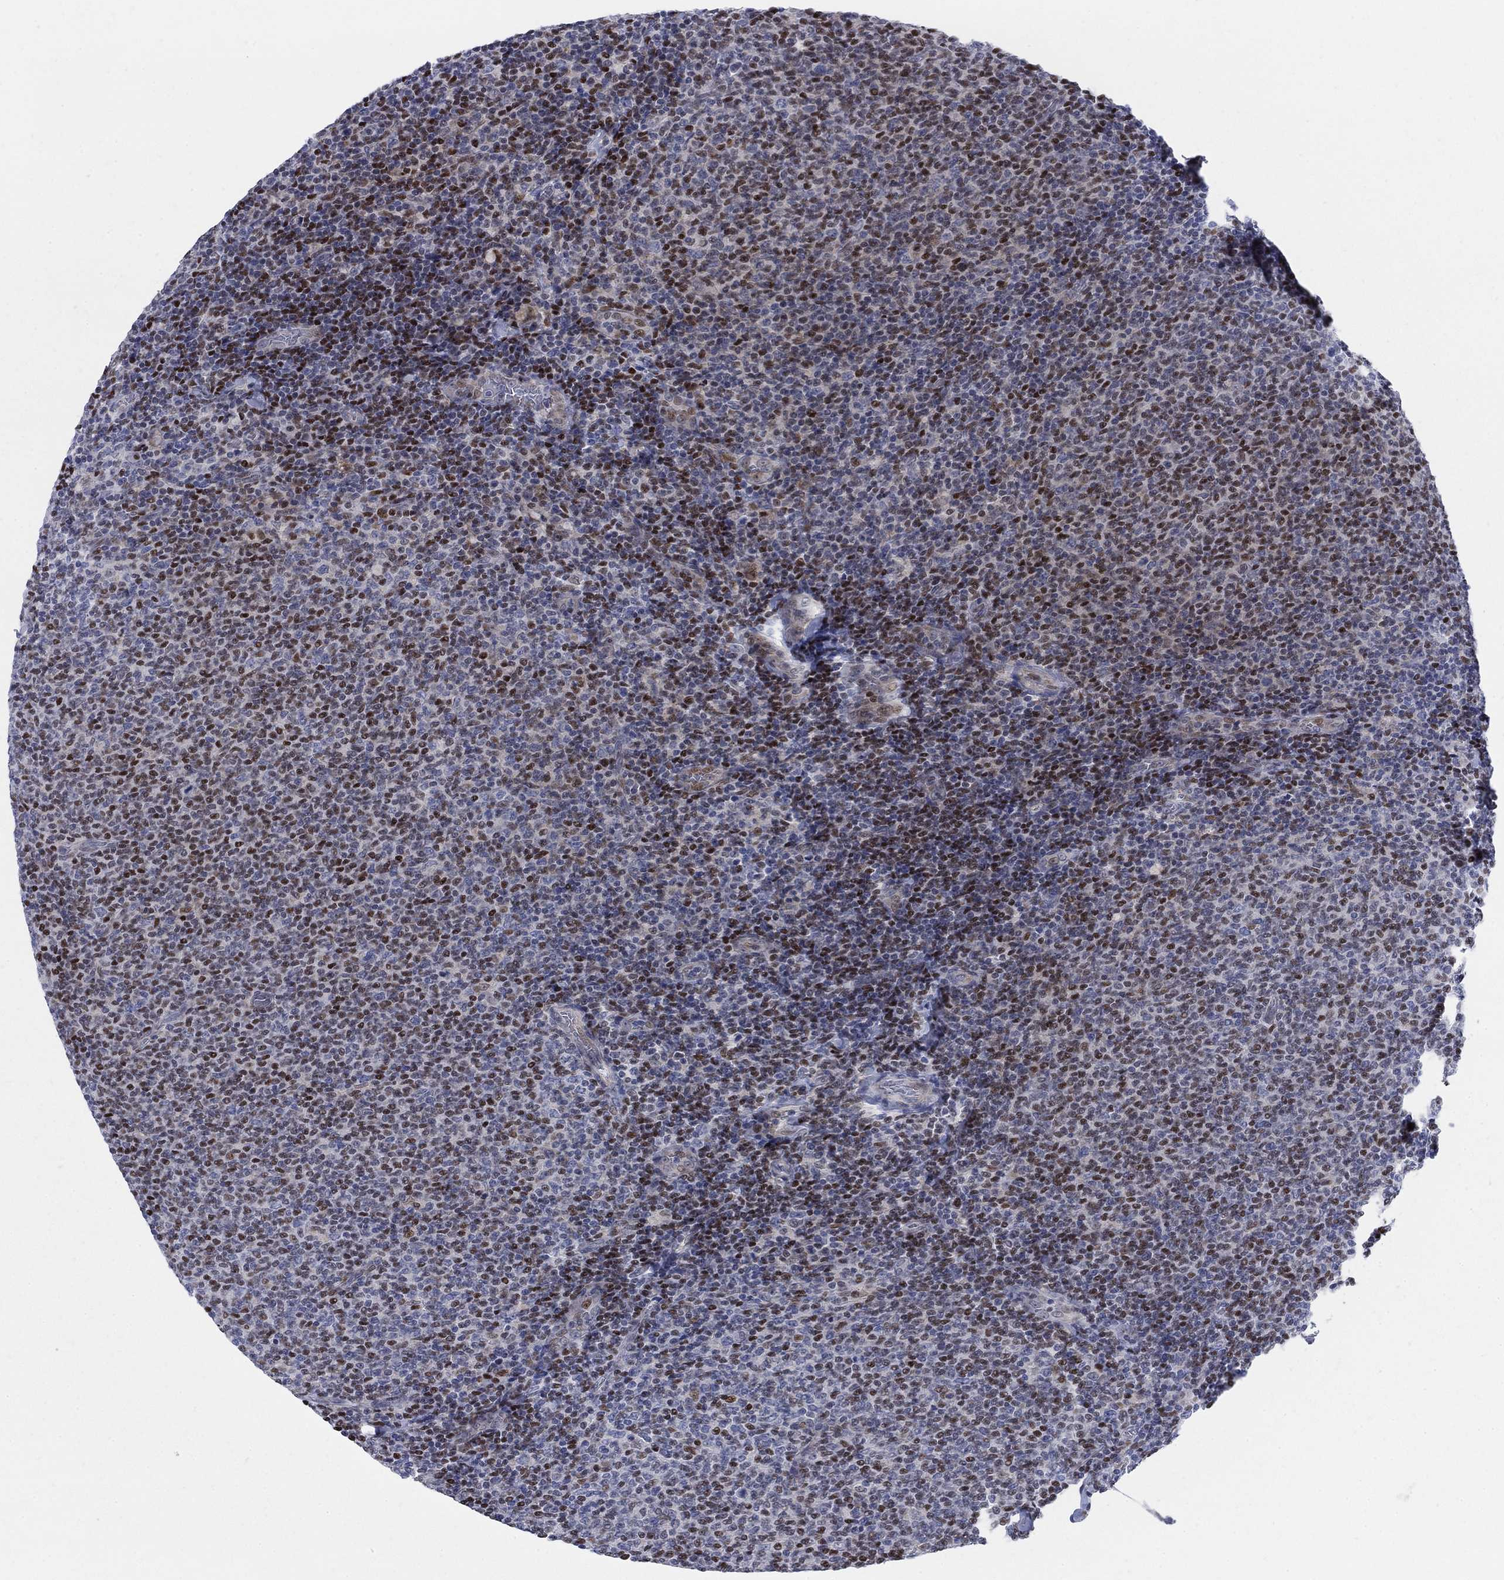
{"staining": {"intensity": "strong", "quantity": "<25%", "location": "nuclear"}, "tissue": "lymphoma", "cell_type": "Tumor cells", "image_type": "cancer", "snomed": [{"axis": "morphology", "description": "Malignant lymphoma, non-Hodgkin's type, Low grade"}, {"axis": "topography", "description": "Lymph node"}], "caption": "Immunohistochemical staining of human lymphoma reveals medium levels of strong nuclear staining in approximately <25% of tumor cells.", "gene": "MYO3A", "patient": {"sex": "male", "age": 52}}